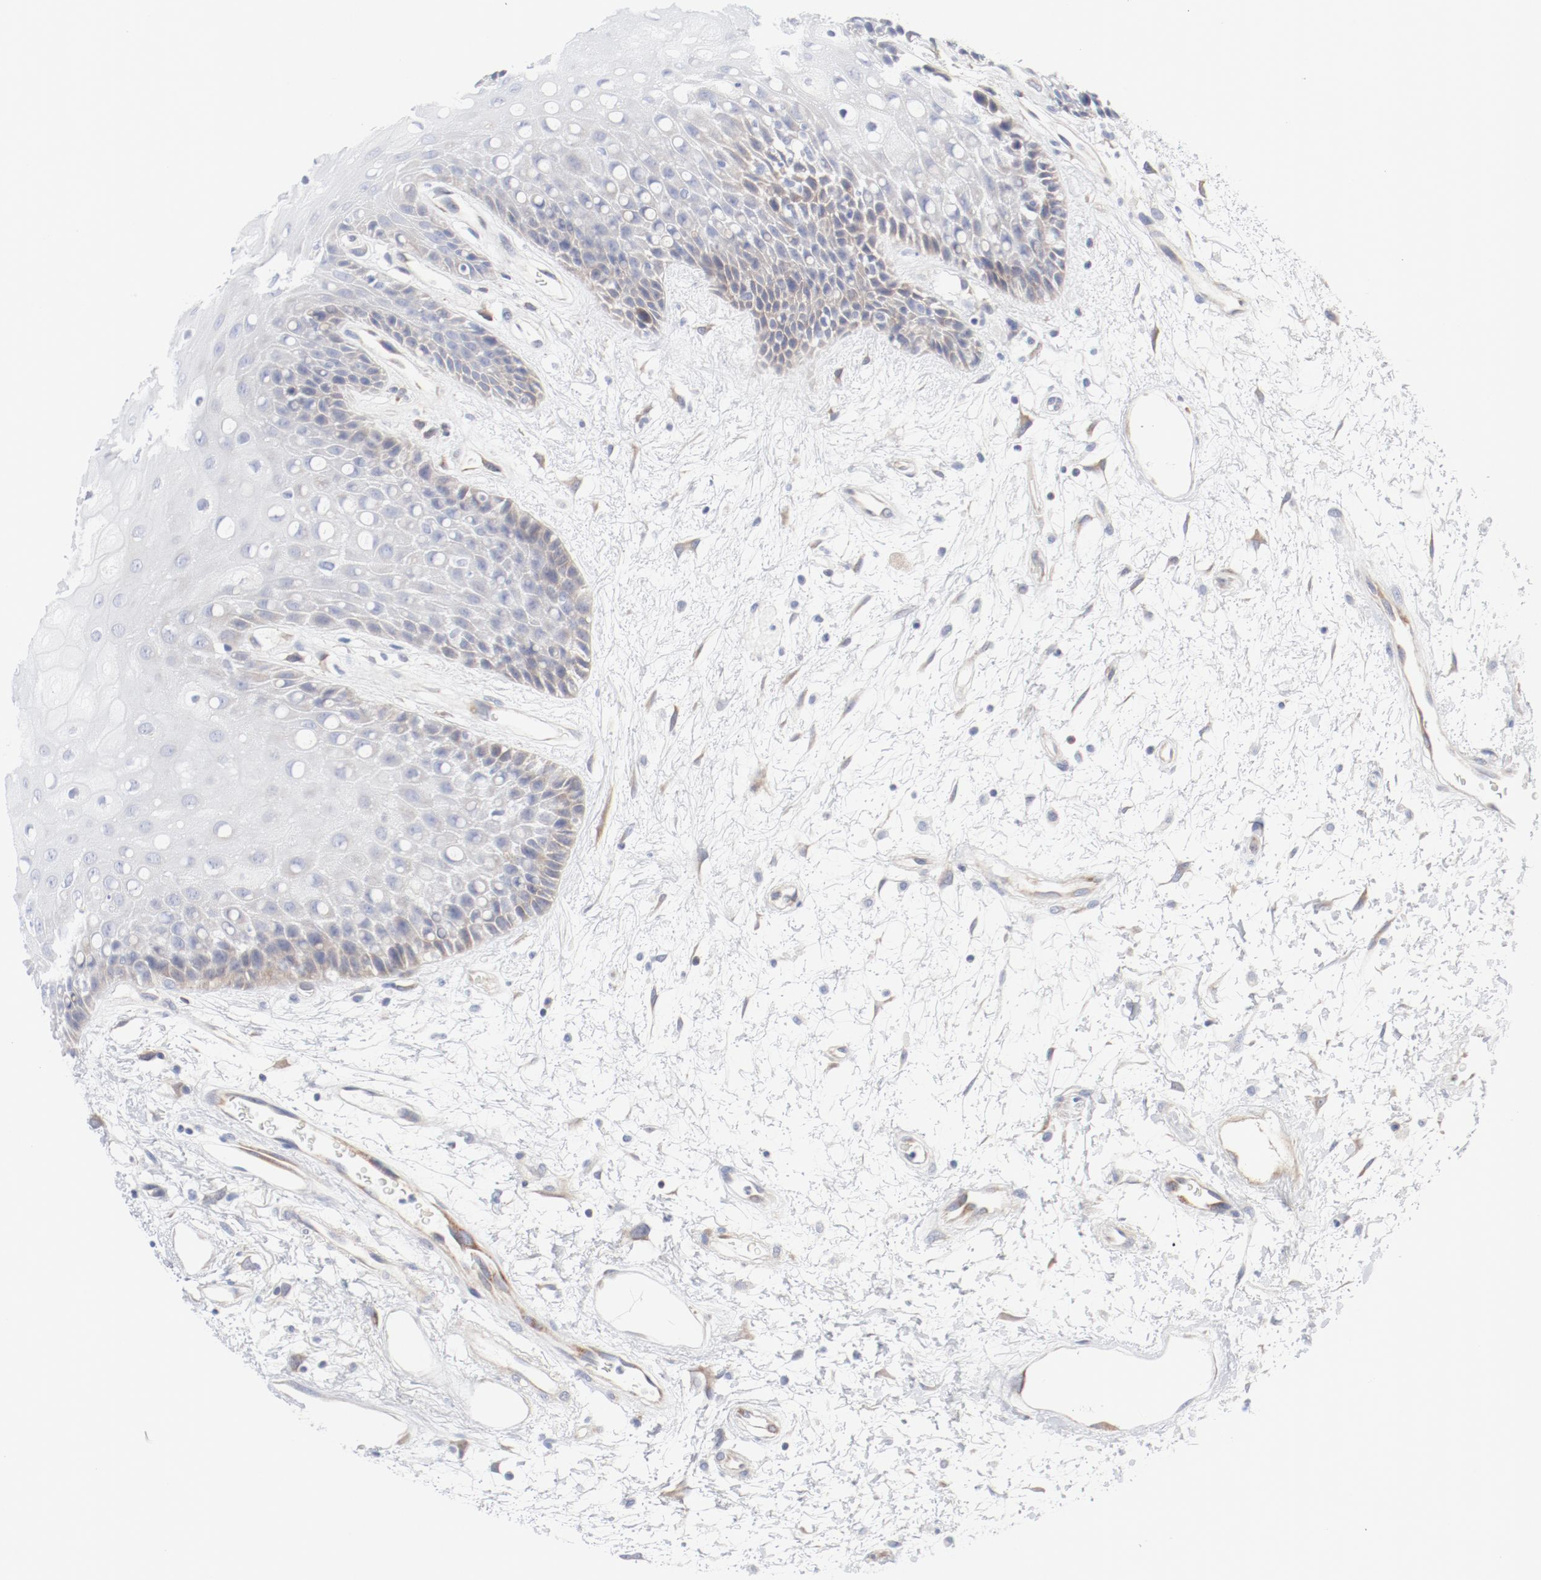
{"staining": {"intensity": "weak", "quantity": "25%-75%", "location": "cytoplasmic/membranous"}, "tissue": "oral mucosa", "cell_type": "Squamous epithelial cells", "image_type": "normal", "snomed": [{"axis": "morphology", "description": "Normal tissue, NOS"}, {"axis": "morphology", "description": "Squamous cell carcinoma, NOS"}, {"axis": "topography", "description": "Skeletal muscle"}, {"axis": "topography", "description": "Oral tissue"}, {"axis": "topography", "description": "Head-Neck"}], "caption": "Immunohistochemistry (IHC) (DAB) staining of unremarkable human oral mucosa exhibits weak cytoplasmic/membranous protein expression in approximately 25%-75% of squamous epithelial cells.", "gene": "BAD", "patient": {"sex": "female", "age": 84}}